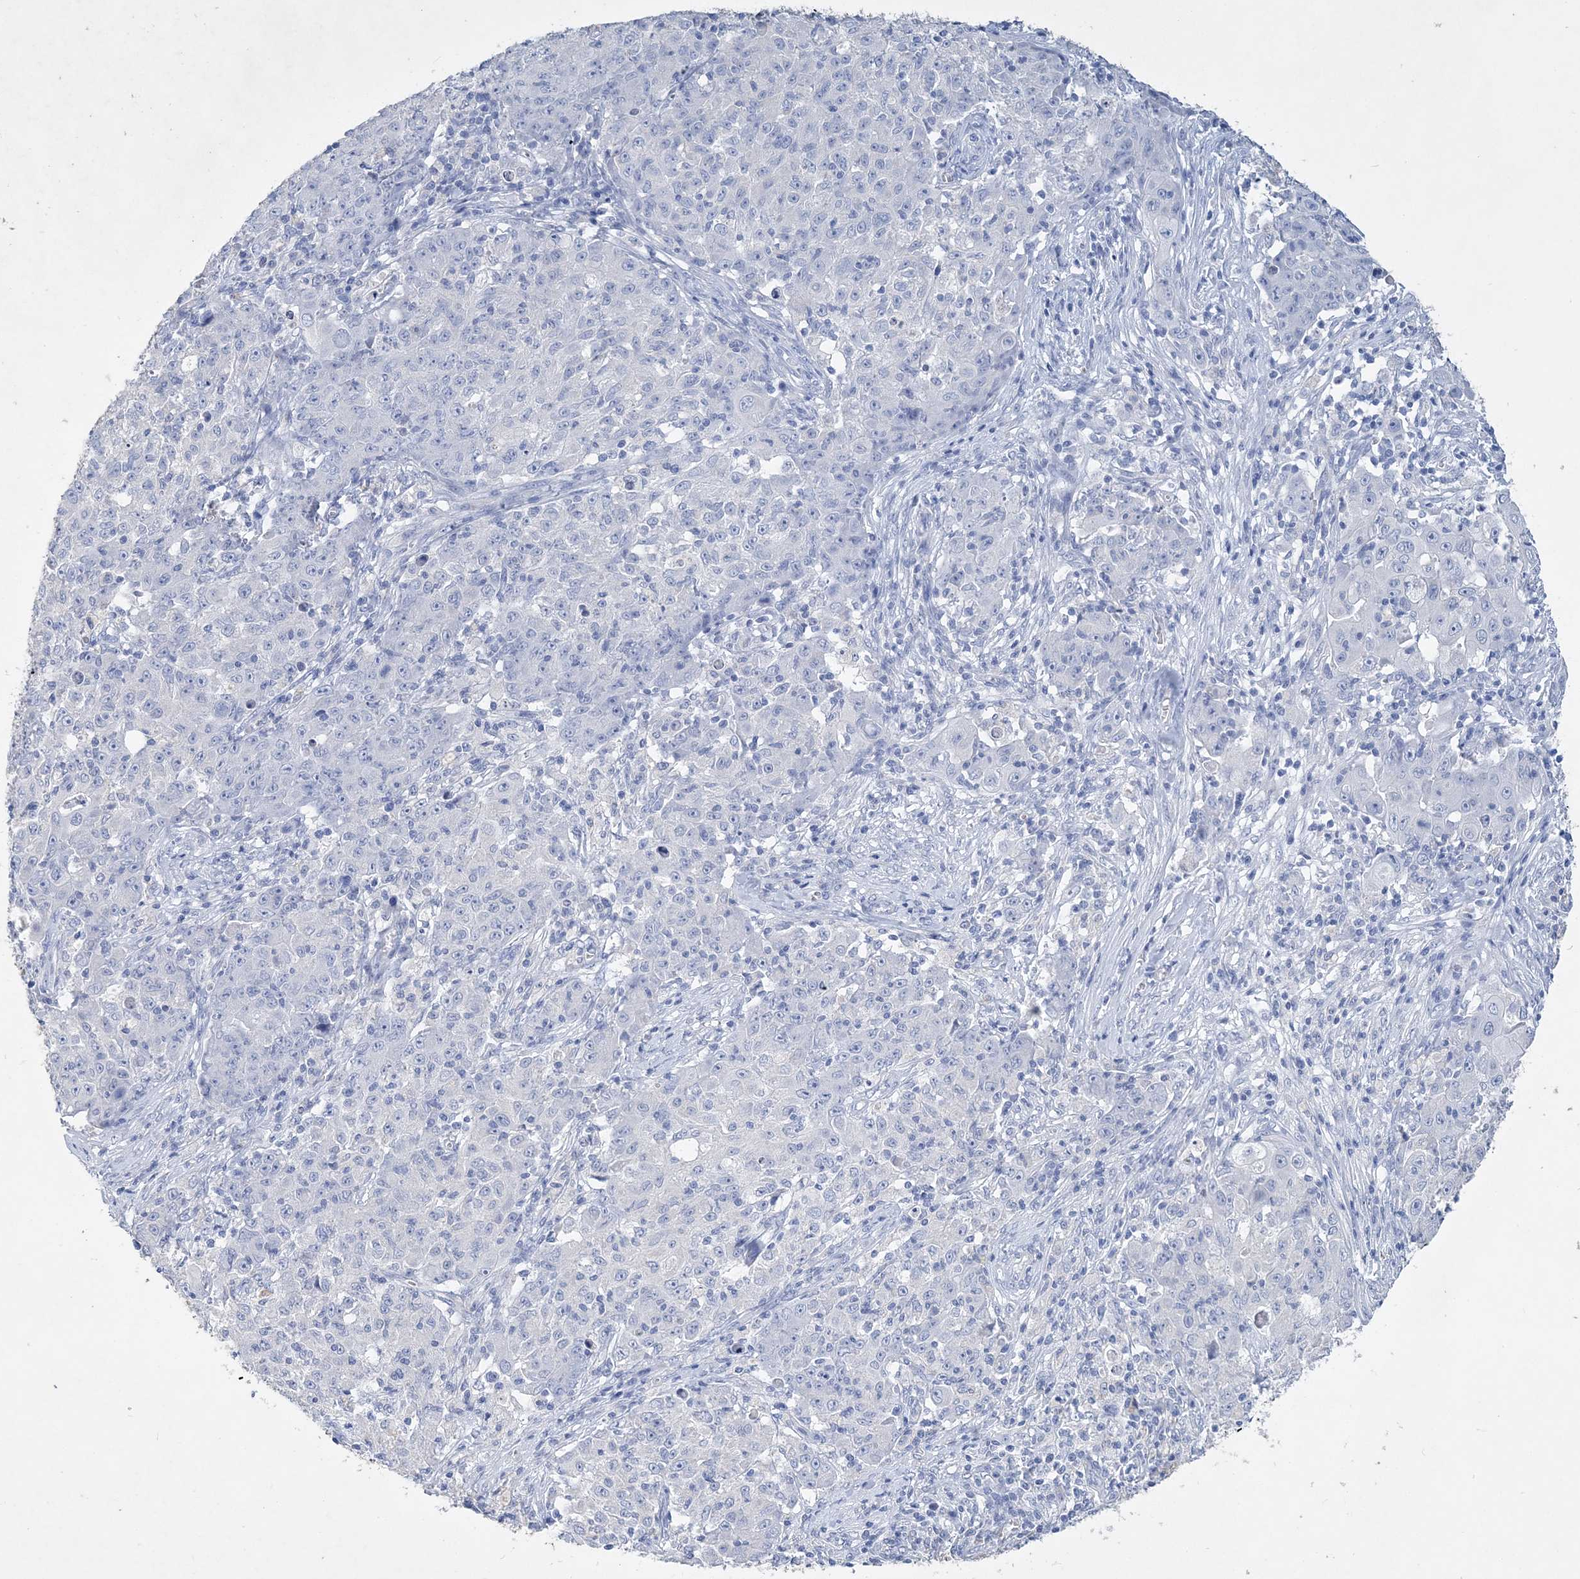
{"staining": {"intensity": "negative", "quantity": "none", "location": "none"}, "tissue": "ovarian cancer", "cell_type": "Tumor cells", "image_type": "cancer", "snomed": [{"axis": "morphology", "description": "Carcinoma, endometroid"}, {"axis": "topography", "description": "Ovary"}], "caption": "A photomicrograph of human ovarian cancer (endometroid carcinoma) is negative for staining in tumor cells.", "gene": "COPS8", "patient": {"sex": "female", "age": 42}}